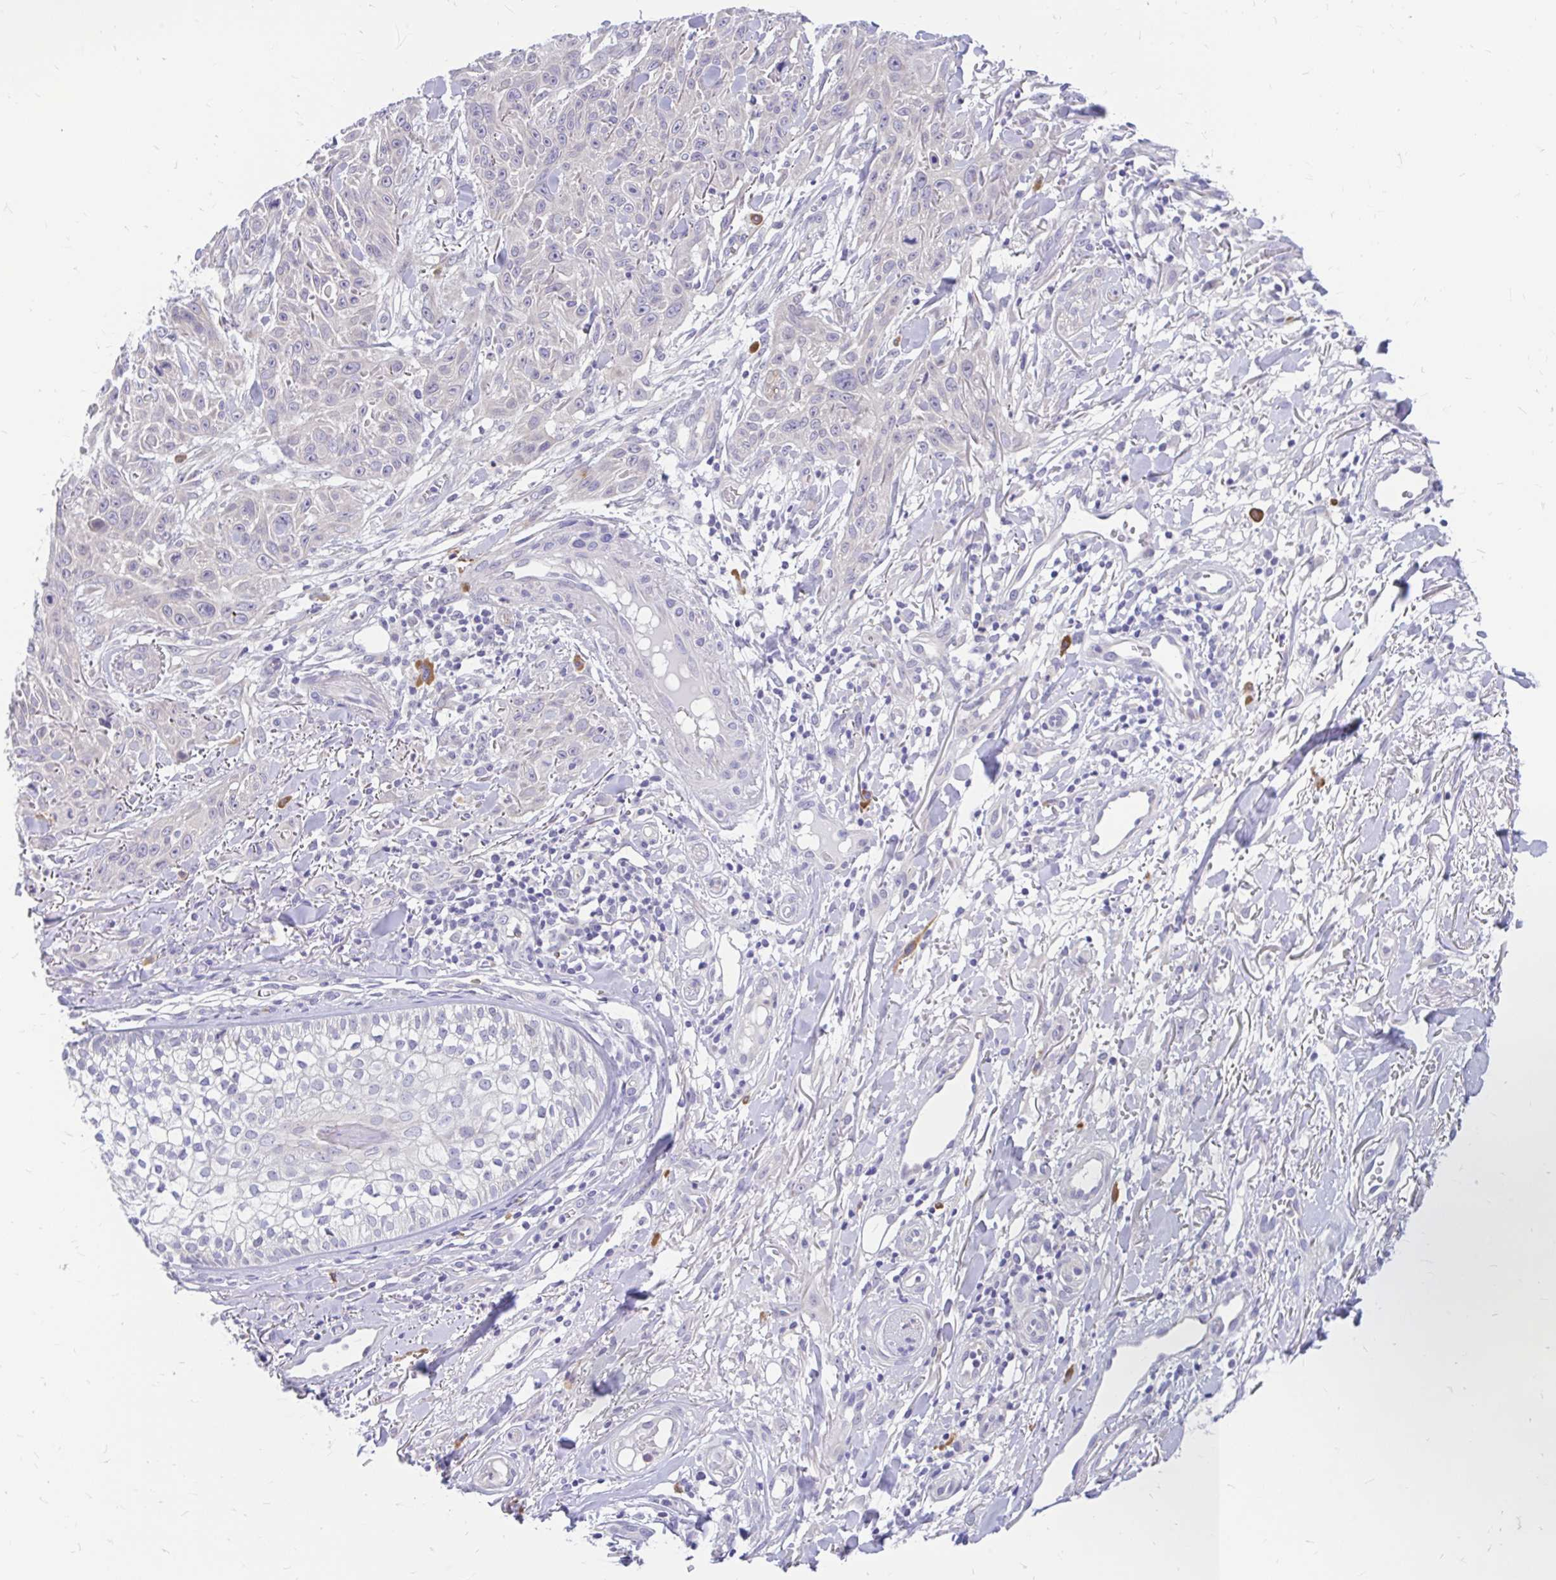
{"staining": {"intensity": "negative", "quantity": "none", "location": "none"}, "tissue": "skin cancer", "cell_type": "Tumor cells", "image_type": "cancer", "snomed": [{"axis": "morphology", "description": "Squamous cell carcinoma, NOS"}, {"axis": "topography", "description": "Skin"}], "caption": "Skin cancer was stained to show a protein in brown. There is no significant staining in tumor cells. The staining was performed using DAB to visualize the protein expression in brown, while the nuclei were stained in blue with hematoxylin (Magnification: 20x).", "gene": "MAP1LC3A", "patient": {"sex": "male", "age": 86}}